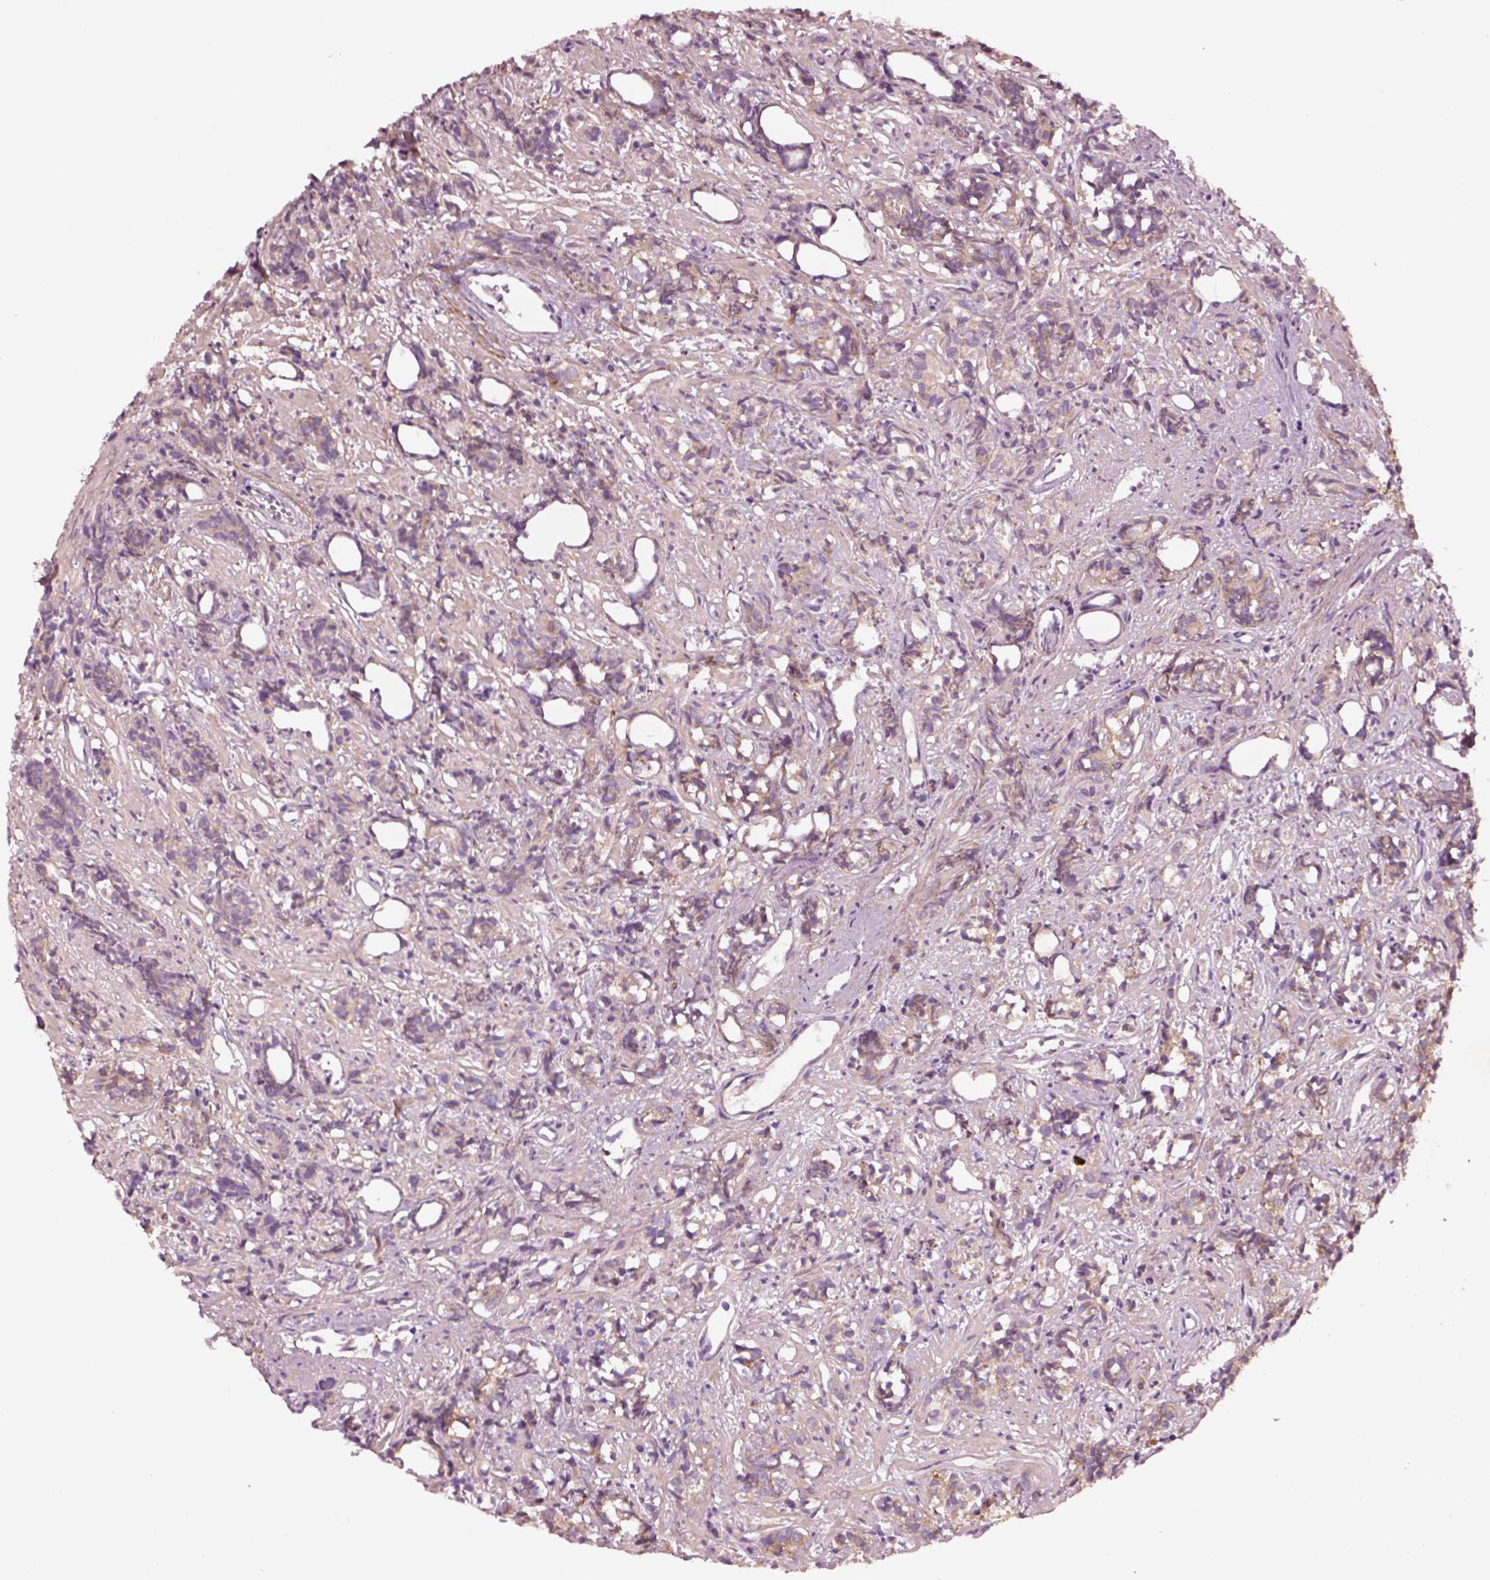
{"staining": {"intensity": "moderate", "quantity": ">75%", "location": "cytoplasmic/membranous"}, "tissue": "prostate cancer", "cell_type": "Tumor cells", "image_type": "cancer", "snomed": [{"axis": "morphology", "description": "Adenocarcinoma, High grade"}, {"axis": "topography", "description": "Prostate"}], "caption": "This is a histology image of immunohistochemistry staining of prostate adenocarcinoma (high-grade), which shows moderate expression in the cytoplasmic/membranous of tumor cells.", "gene": "SEC23A", "patient": {"sex": "male", "age": 84}}